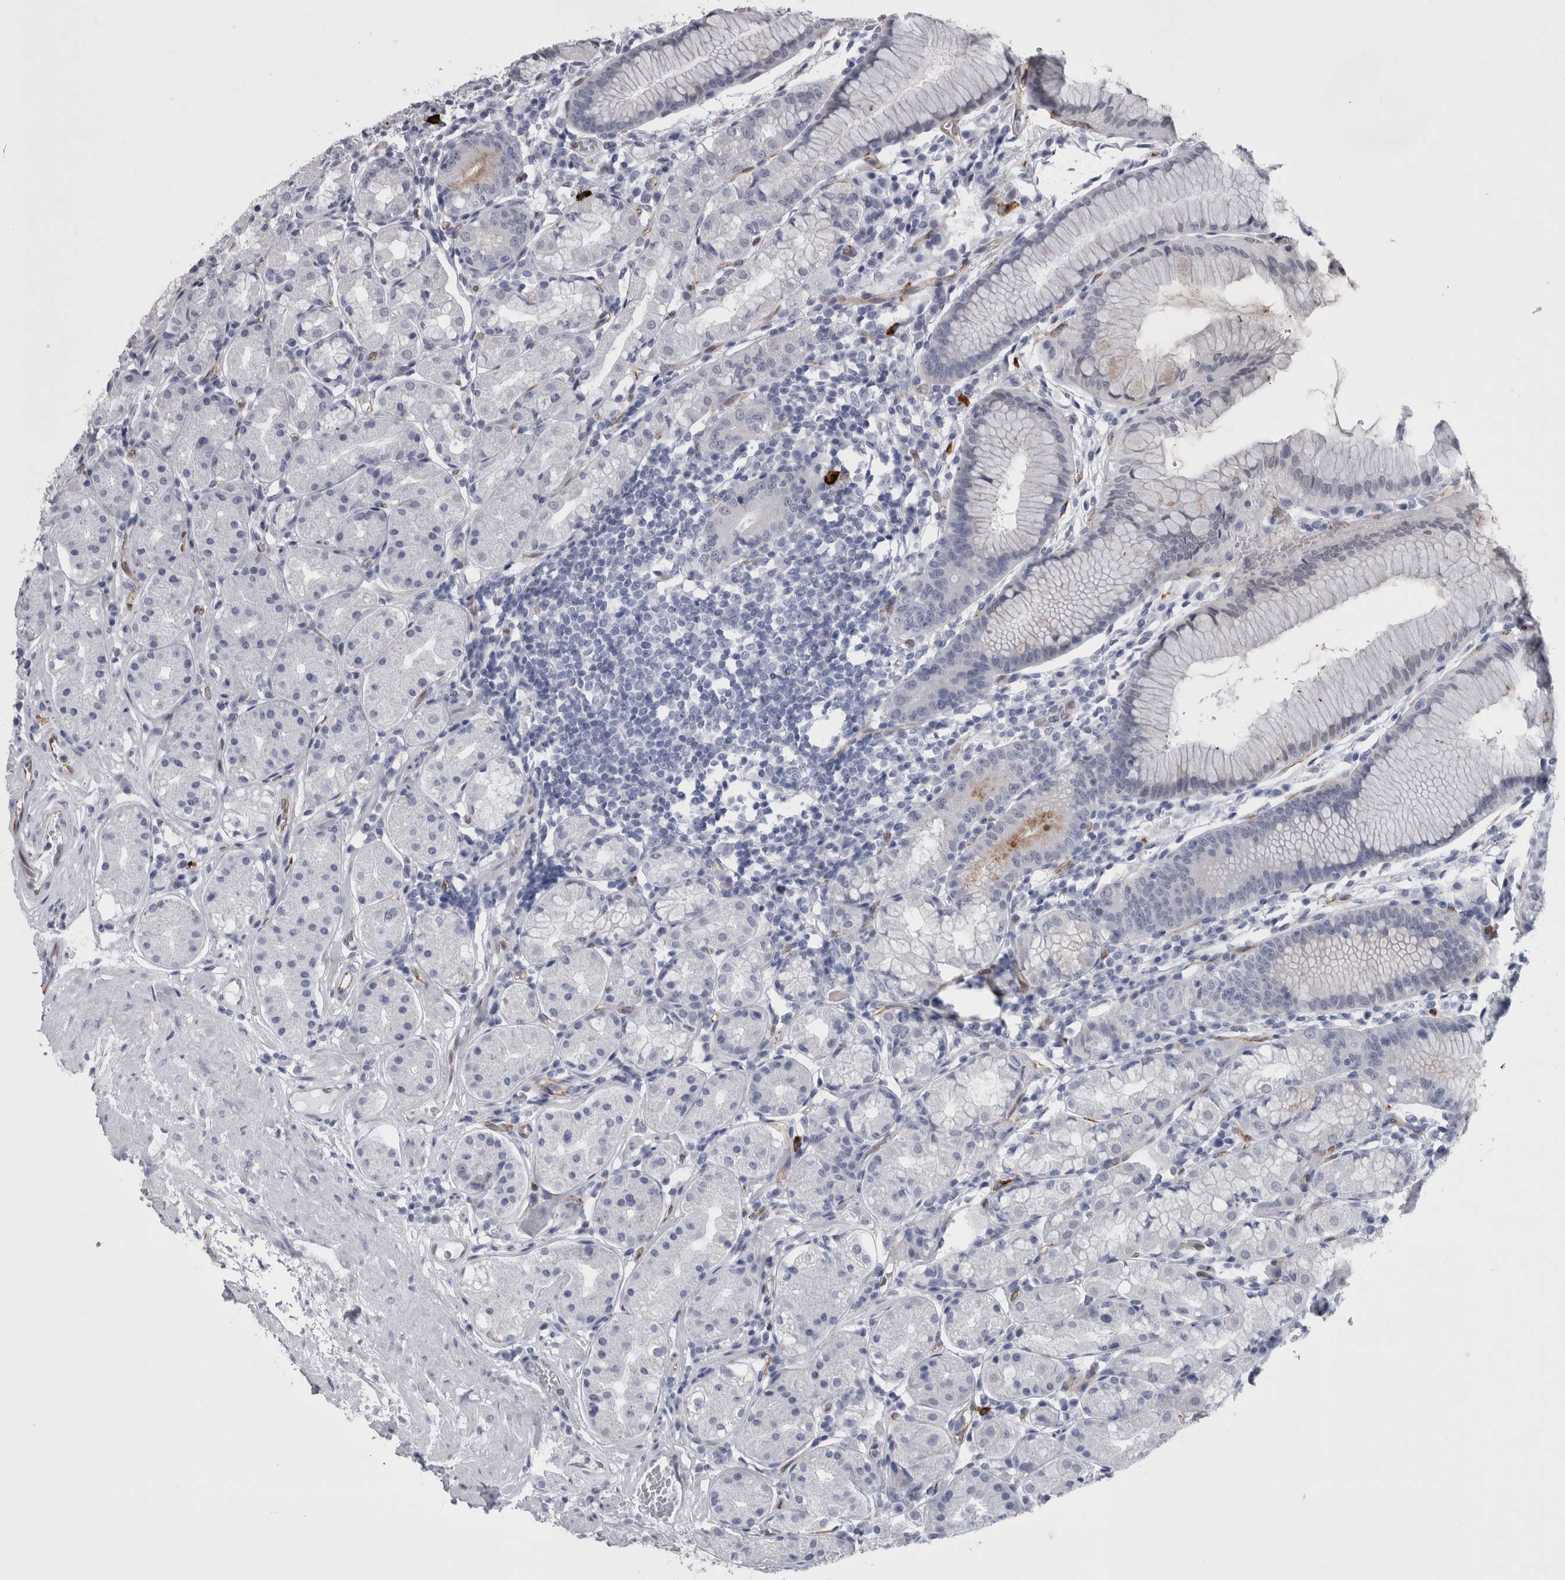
{"staining": {"intensity": "weak", "quantity": "<25%", "location": "cytoplasmic/membranous"}, "tissue": "stomach", "cell_type": "Glandular cells", "image_type": "normal", "snomed": [{"axis": "morphology", "description": "Normal tissue, NOS"}, {"axis": "topography", "description": "Stomach, lower"}], "caption": "Immunohistochemistry (IHC) photomicrograph of unremarkable human stomach stained for a protein (brown), which demonstrates no positivity in glandular cells. (Stains: DAB immunohistochemistry with hematoxylin counter stain, Microscopy: brightfield microscopy at high magnification).", "gene": "VWDE", "patient": {"sex": "female", "age": 56}}